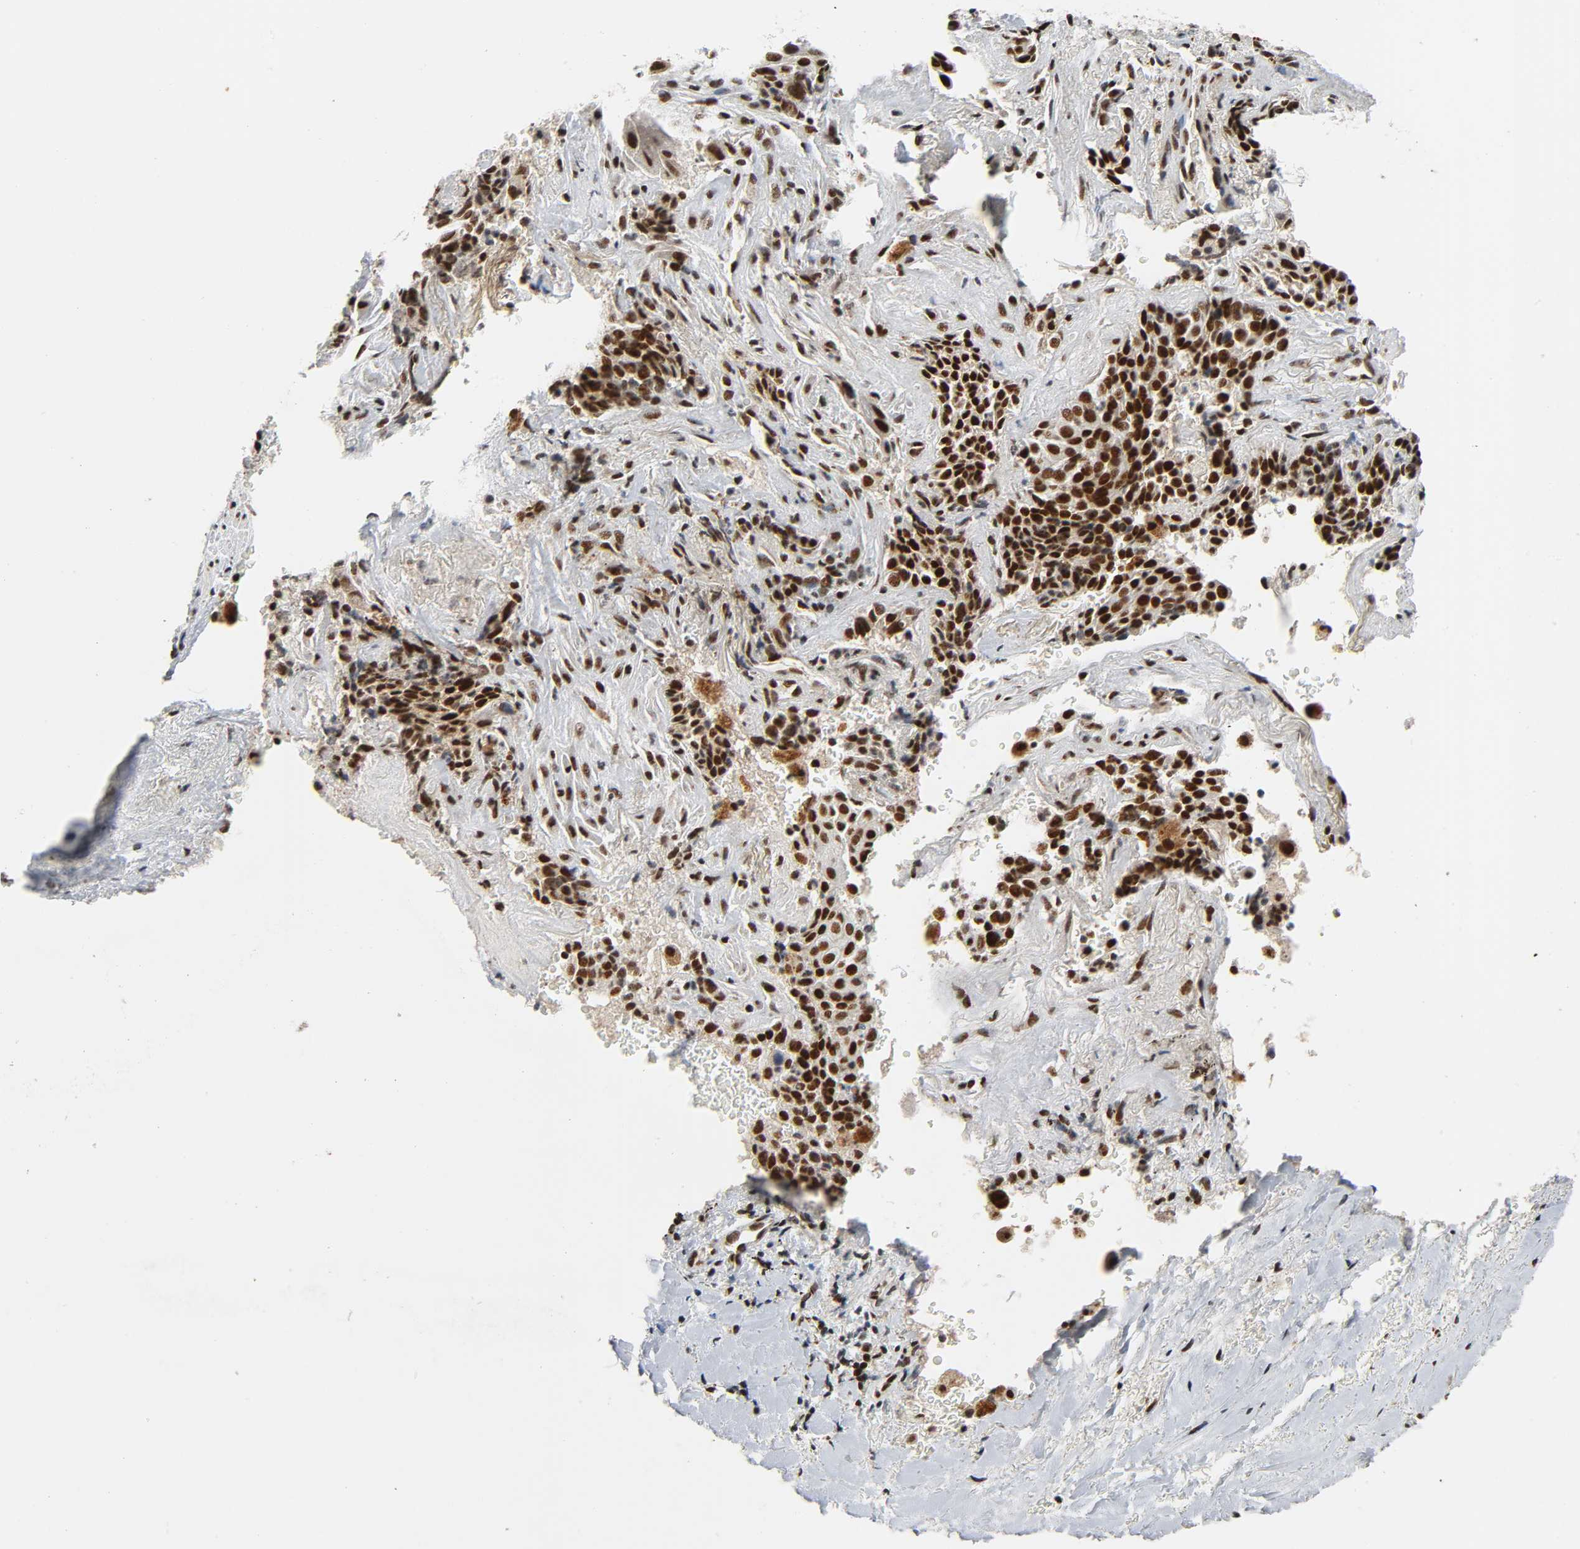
{"staining": {"intensity": "strong", "quantity": ">75%", "location": "nuclear"}, "tissue": "lung cancer", "cell_type": "Tumor cells", "image_type": "cancer", "snomed": [{"axis": "morphology", "description": "Squamous cell carcinoma, NOS"}, {"axis": "topography", "description": "Lung"}], "caption": "Lung cancer (squamous cell carcinoma) stained for a protein (brown) shows strong nuclear positive staining in approximately >75% of tumor cells.", "gene": "CDK9", "patient": {"sex": "male", "age": 54}}